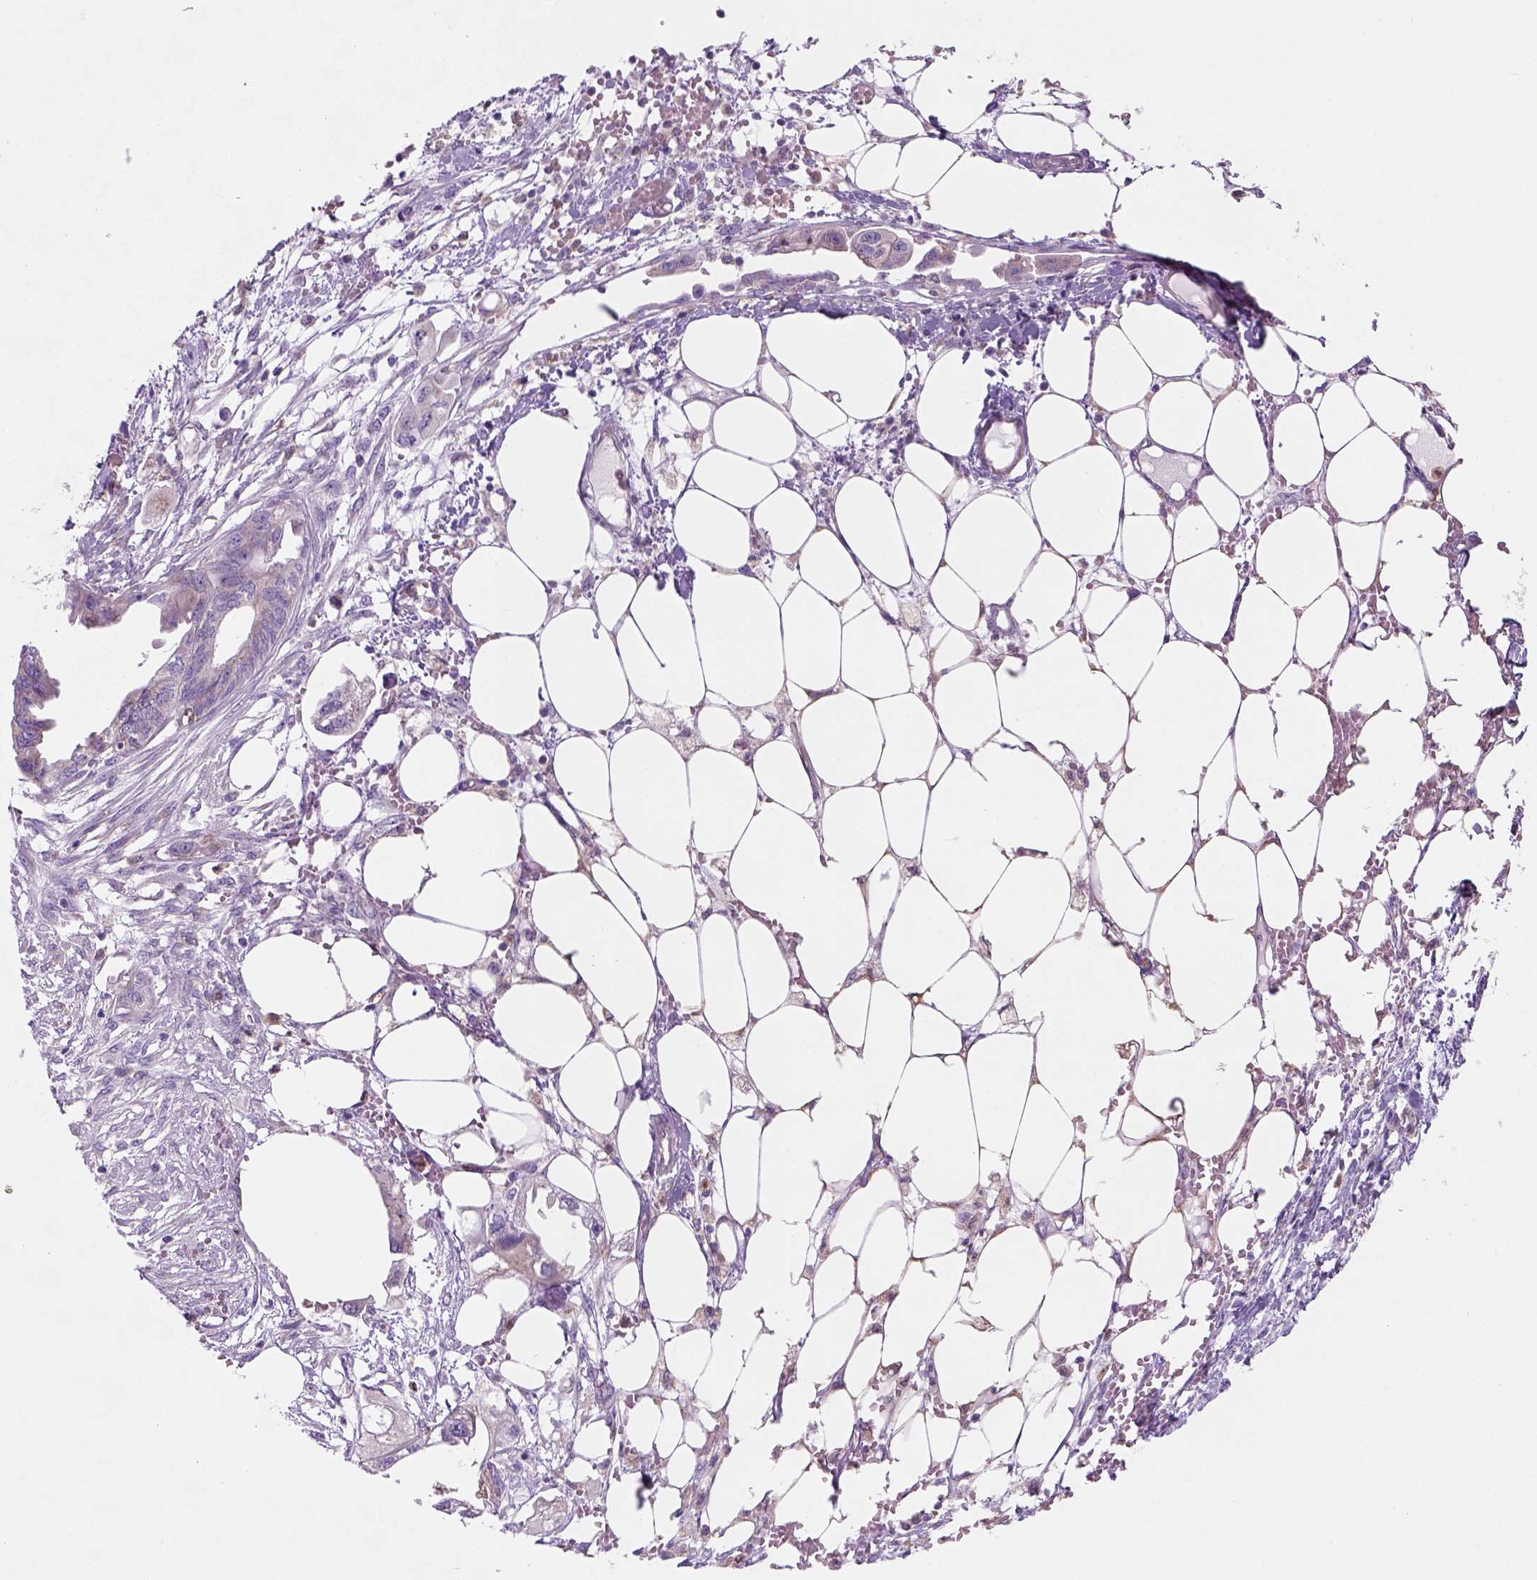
{"staining": {"intensity": "weak", "quantity": "<25%", "location": "cytoplasmic/membranous"}, "tissue": "endometrial cancer", "cell_type": "Tumor cells", "image_type": "cancer", "snomed": [{"axis": "morphology", "description": "Adenocarcinoma, NOS"}, {"axis": "morphology", "description": "Adenocarcinoma, metastatic, NOS"}, {"axis": "topography", "description": "Adipose tissue"}, {"axis": "topography", "description": "Endometrium"}], "caption": "Tumor cells are negative for brown protein staining in endometrial adenocarcinoma.", "gene": "CD84", "patient": {"sex": "female", "age": 67}}